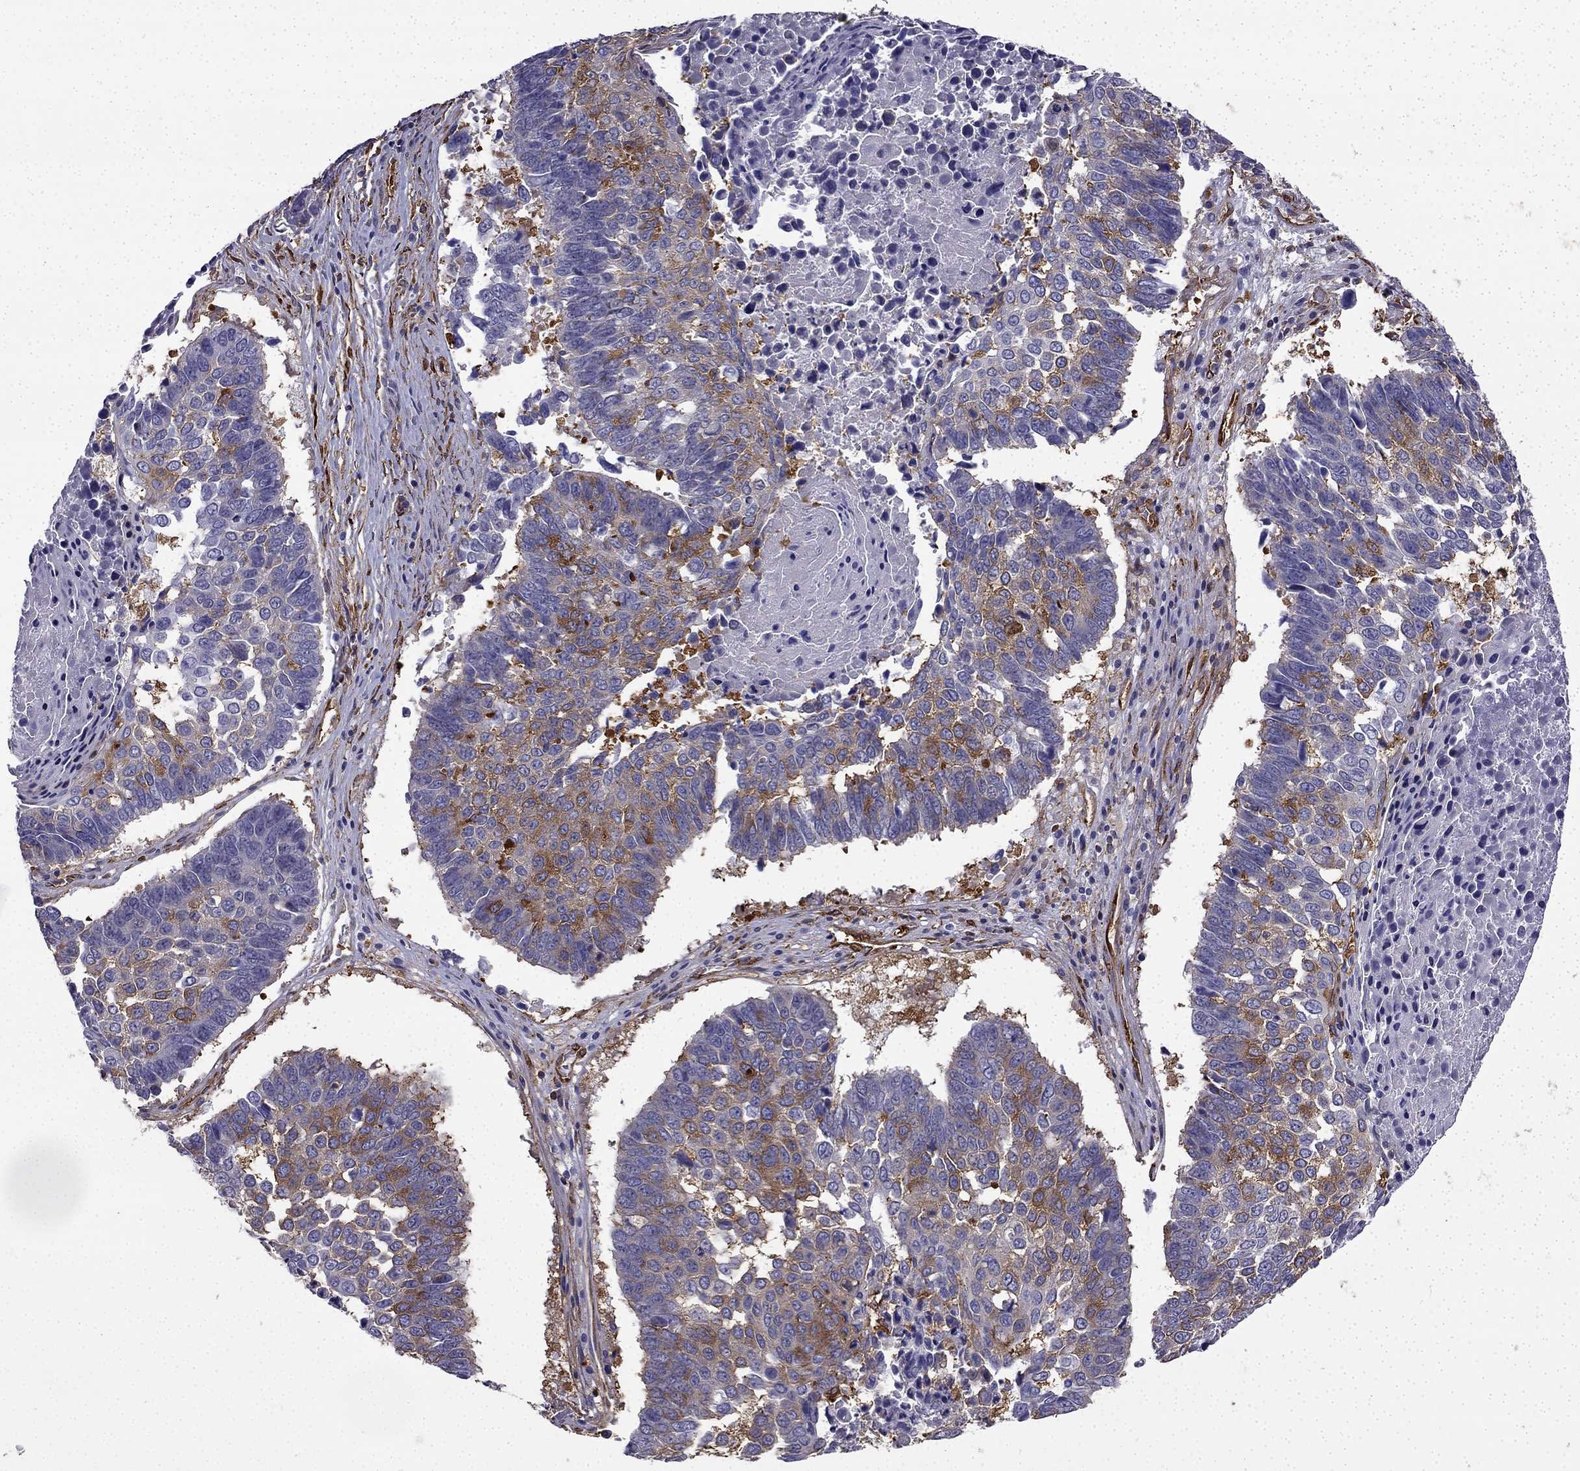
{"staining": {"intensity": "moderate", "quantity": "25%-75%", "location": "cytoplasmic/membranous"}, "tissue": "lung cancer", "cell_type": "Tumor cells", "image_type": "cancer", "snomed": [{"axis": "morphology", "description": "Squamous cell carcinoma, NOS"}, {"axis": "topography", "description": "Lung"}], "caption": "Moderate cytoplasmic/membranous staining is appreciated in about 25%-75% of tumor cells in lung squamous cell carcinoma. (DAB (3,3'-diaminobenzidine) = brown stain, brightfield microscopy at high magnification).", "gene": "MAP4", "patient": {"sex": "male", "age": 73}}